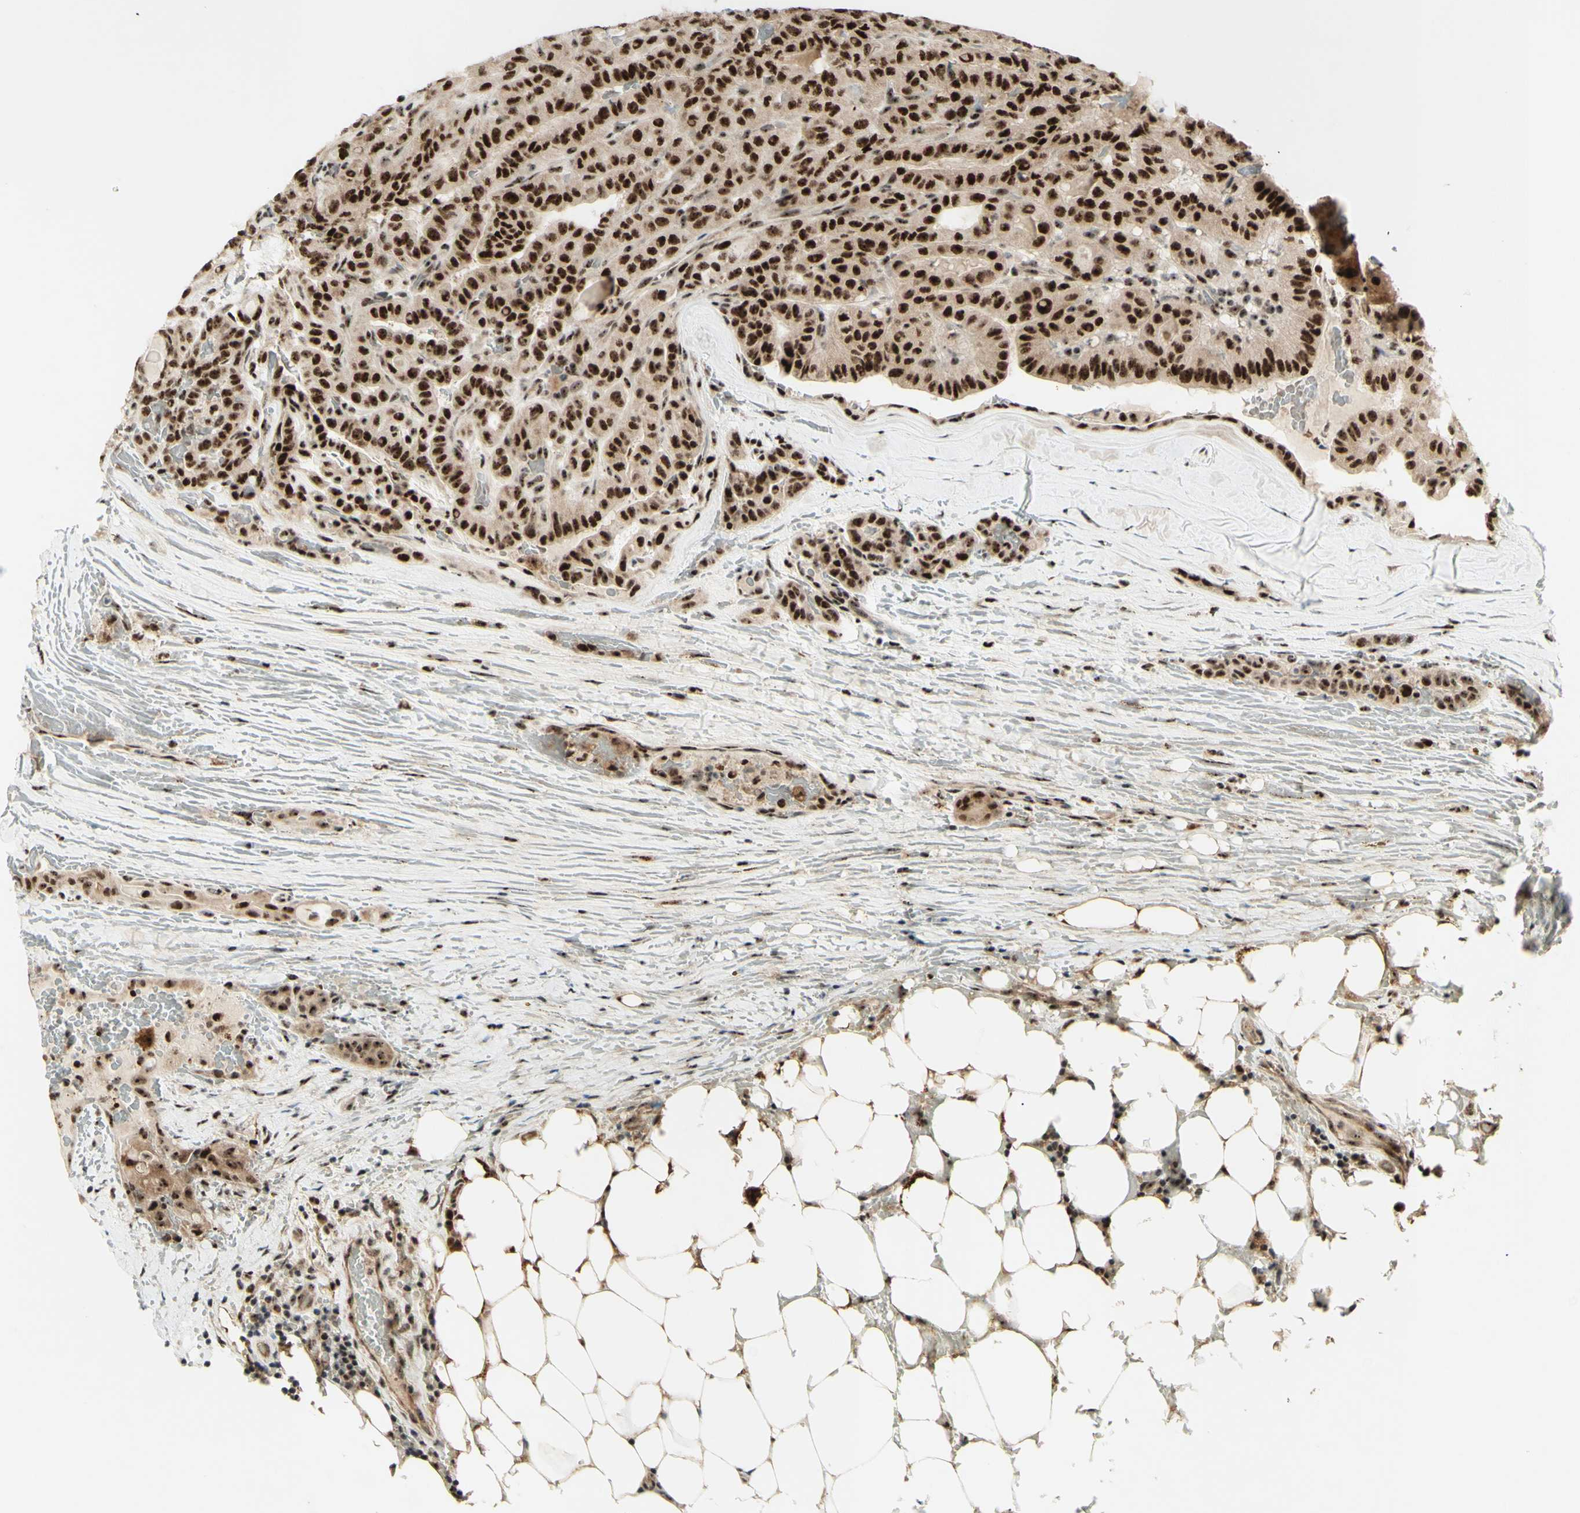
{"staining": {"intensity": "strong", "quantity": ">75%", "location": "cytoplasmic/membranous,nuclear"}, "tissue": "head and neck cancer", "cell_type": "Tumor cells", "image_type": "cancer", "snomed": [{"axis": "morphology", "description": "Squamous cell carcinoma, NOS"}, {"axis": "topography", "description": "Oral tissue"}, {"axis": "topography", "description": "Head-Neck"}], "caption": "Protein staining of squamous cell carcinoma (head and neck) tissue demonstrates strong cytoplasmic/membranous and nuclear positivity in approximately >75% of tumor cells.", "gene": "DHX9", "patient": {"sex": "female", "age": 50}}